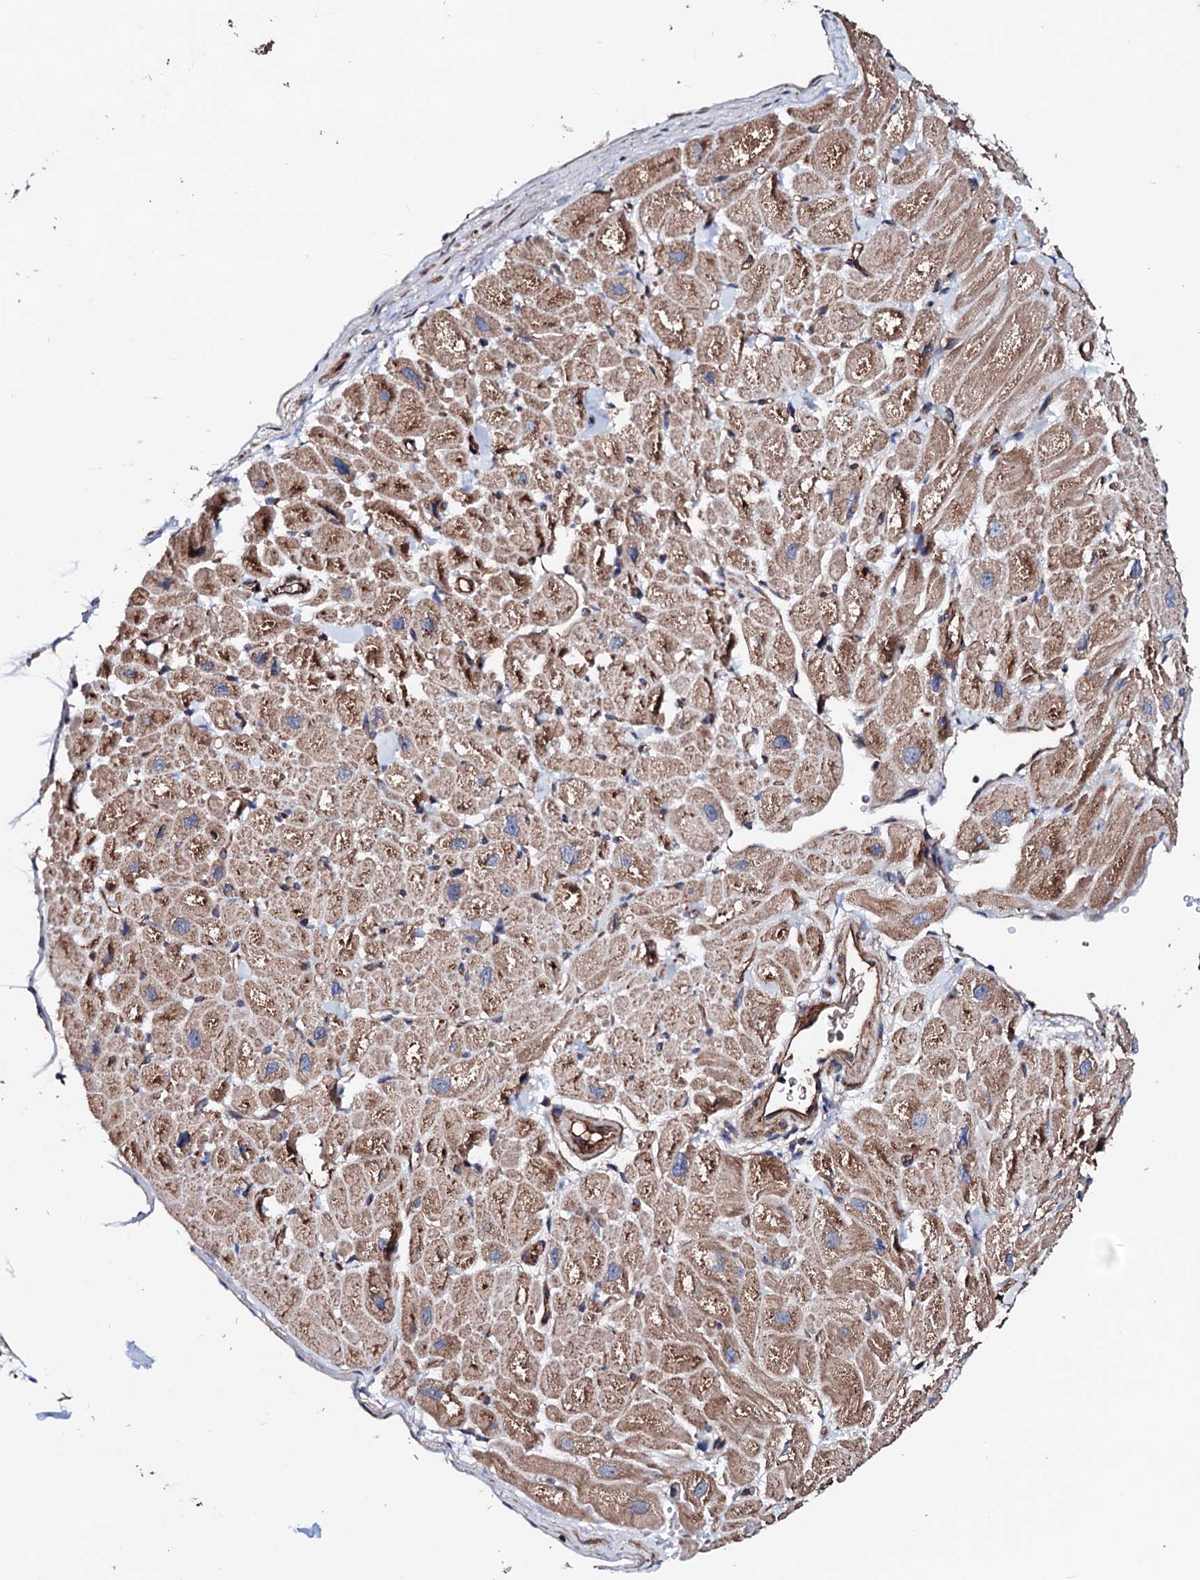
{"staining": {"intensity": "moderate", "quantity": ">75%", "location": "cytoplasmic/membranous"}, "tissue": "heart muscle", "cell_type": "Cardiomyocytes", "image_type": "normal", "snomed": [{"axis": "morphology", "description": "Normal tissue, NOS"}, {"axis": "topography", "description": "Heart"}], "caption": "About >75% of cardiomyocytes in unremarkable human heart muscle demonstrate moderate cytoplasmic/membranous protein staining as visualized by brown immunohistochemical staining.", "gene": "TBCEL", "patient": {"sex": "male", "age": 49}}